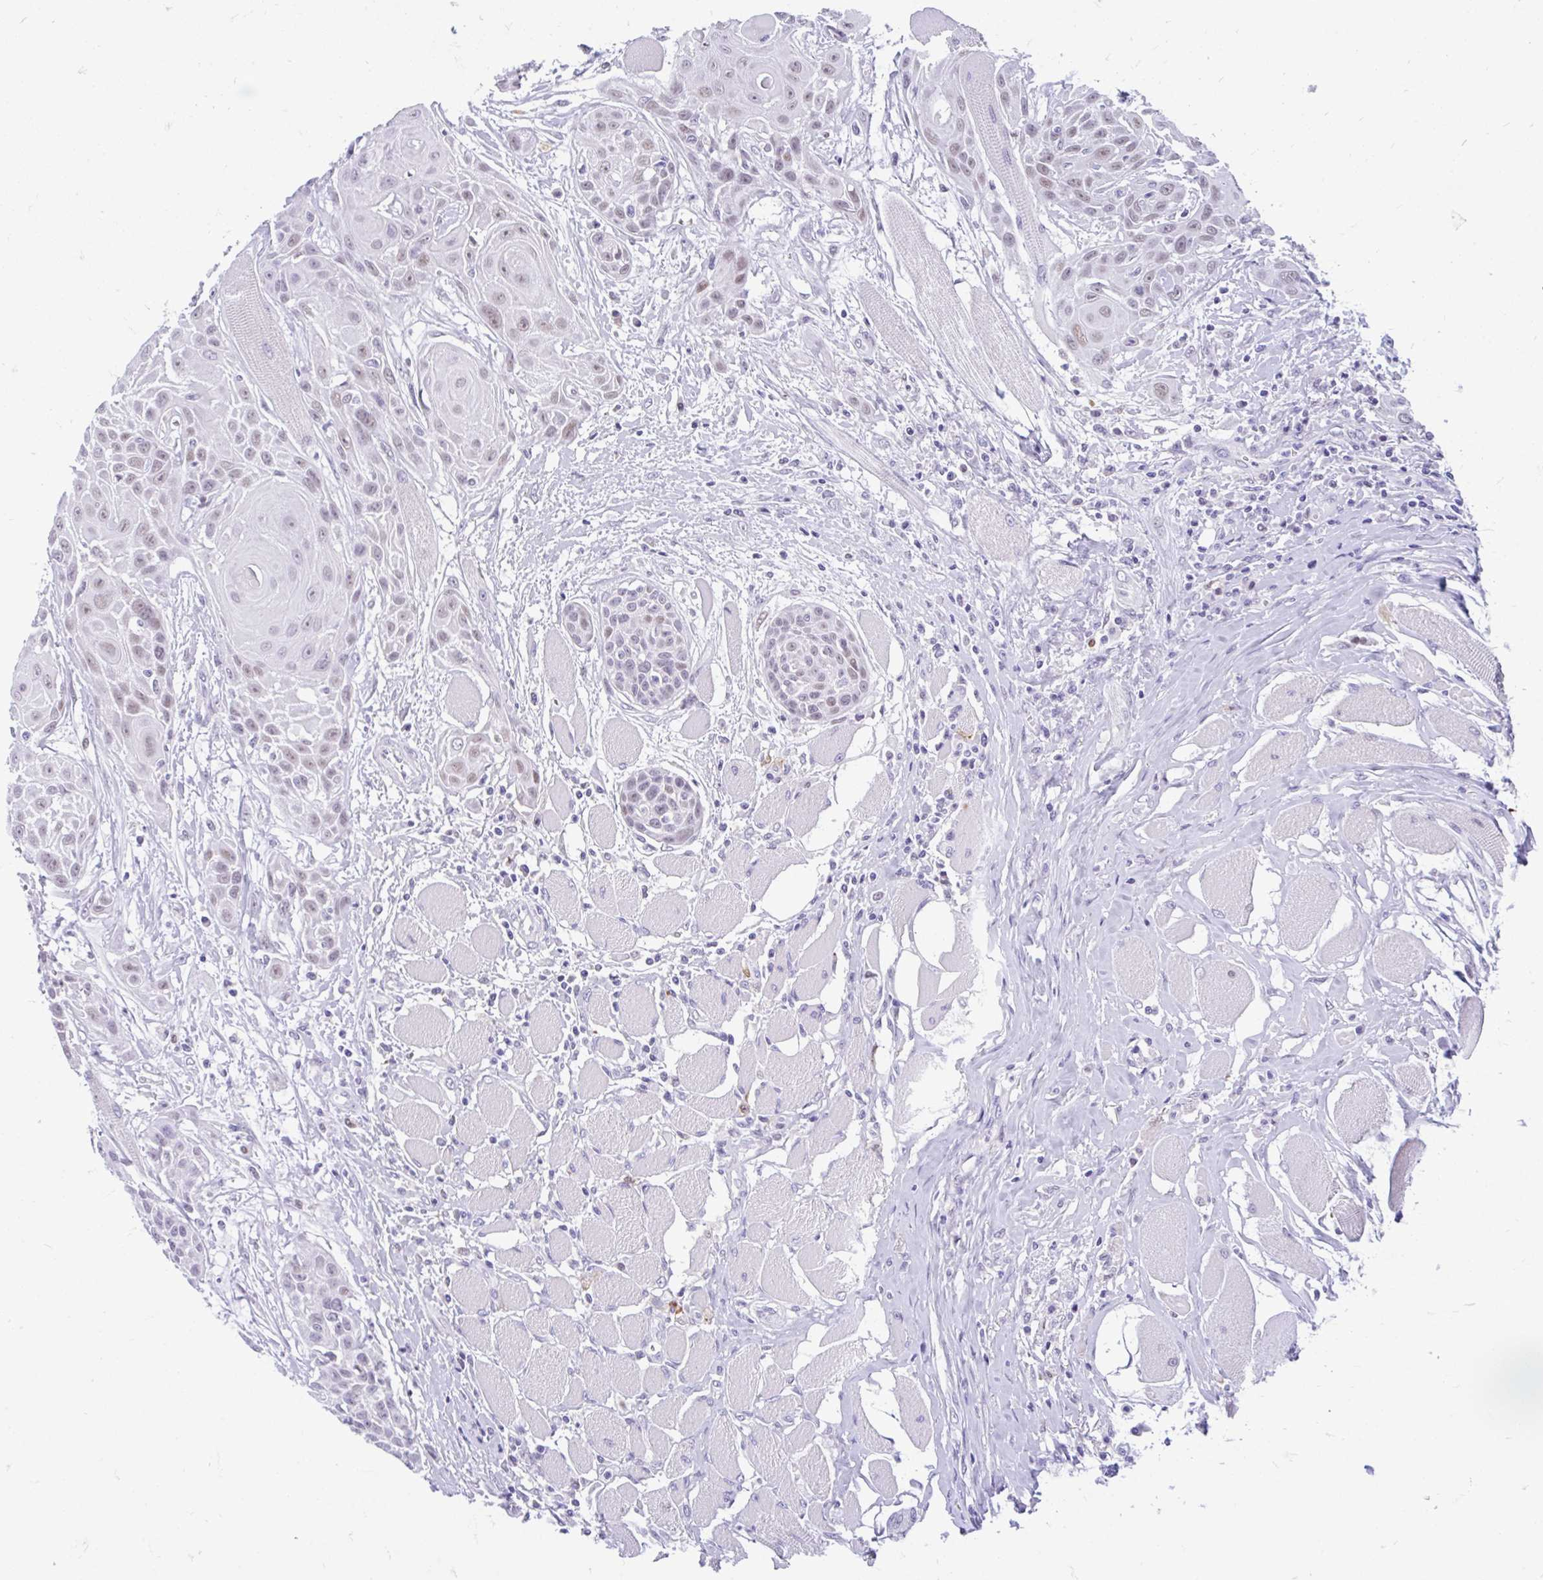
{"staining": {"intensity": "weak", "quantity": ">75%", "location": "nuclear"}, "tissue": "head and neck cancer", "cell_type": "Tumor cells", "image_type": "cancer", "snomed": [{"axis": "morphology", "description": "Squamous cell carcinoma, NOS"}, {"axis": "topography", "description": "Head-Neck"}], "caption": "Head and neck cancer stained with immunohistochemistry (IHC) demonstrates weak nuclear positivity in approximately >75% of tumor cells.", "gene": "GLB1L2", "patient": {"sex": "female", "age": 73}}